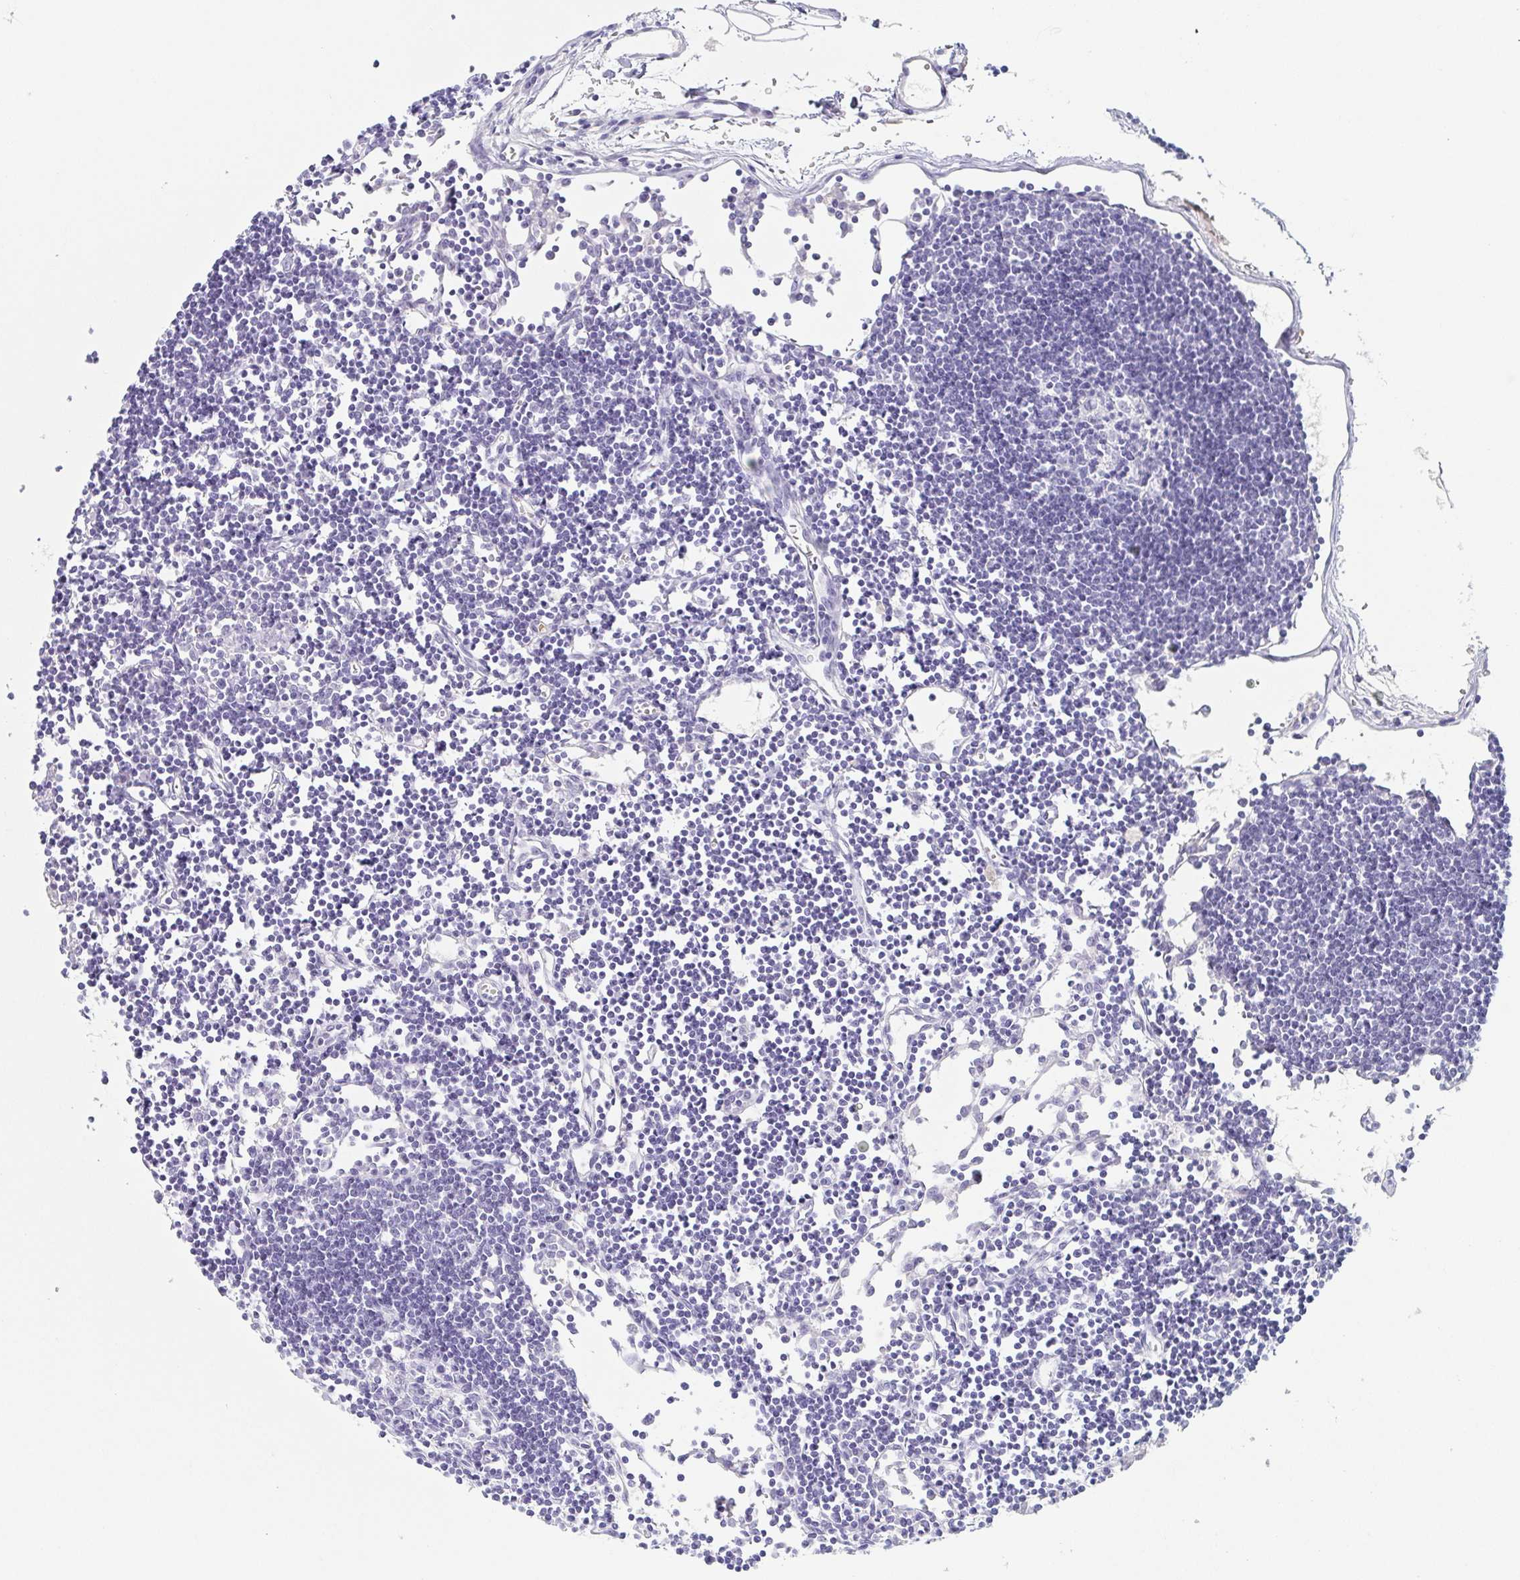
{"staining": {"intensity": "negative", "quantity": "none", "location": "none"}, "tissue": "lymph node", "cell_type": "Germinal center cells", "image_type": "normal", "snomed": [{"axis": "morphology", "description": "Normal tissue, NOS"}, {"axis": "topography", "description": "Lymph node"}], "caption": "DAB immunohistochemical staining of normal human lymph node exhibits no significant expression in germinal center cells. (Brightfield microscopy of DAB (3,3'-diaminobenzidine) immunohistochemistry at high magnification).", "gene": "LDLRAD1", "patient": {"sex": "female", "age": 65}}